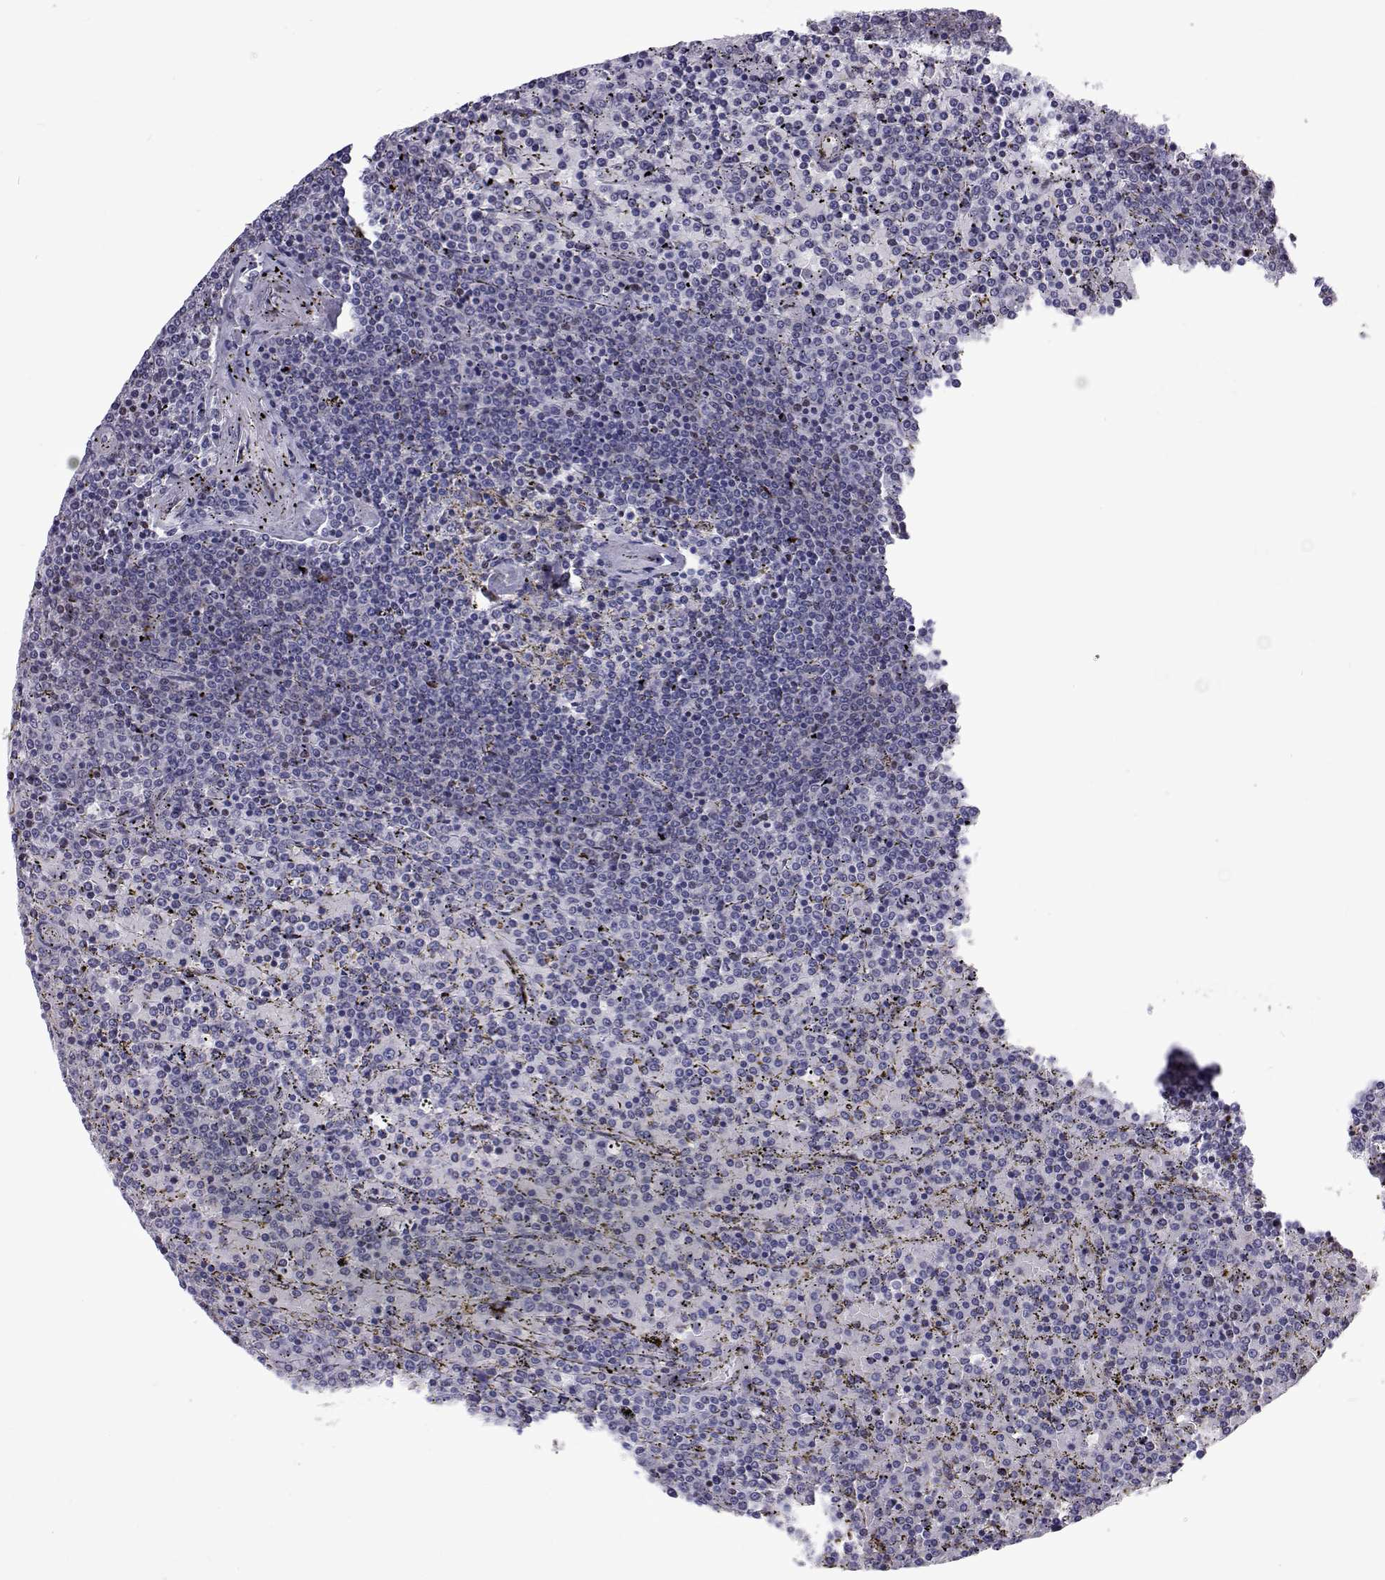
{"staining": {"intensity": "negative", "quantity": "none", "location": "none"}, "tissue": "lymphoma", "cell_type": "Tumor cells", "image_type": "cancer", "snomed": [{"axis": "morphology", "description": "Malignant lymphoma, non-Hodgkin's type, Low grade"}, {"axis": "topography", "description": "Spleen"}], "caption": "This image is of lymphoma stained with IHC to label a protein in brown with the nuclei are counter-stained blue. There is no expression in tumor cells.", "gene": "TCF15", "patient": {"sex": "female", "age": 77}}